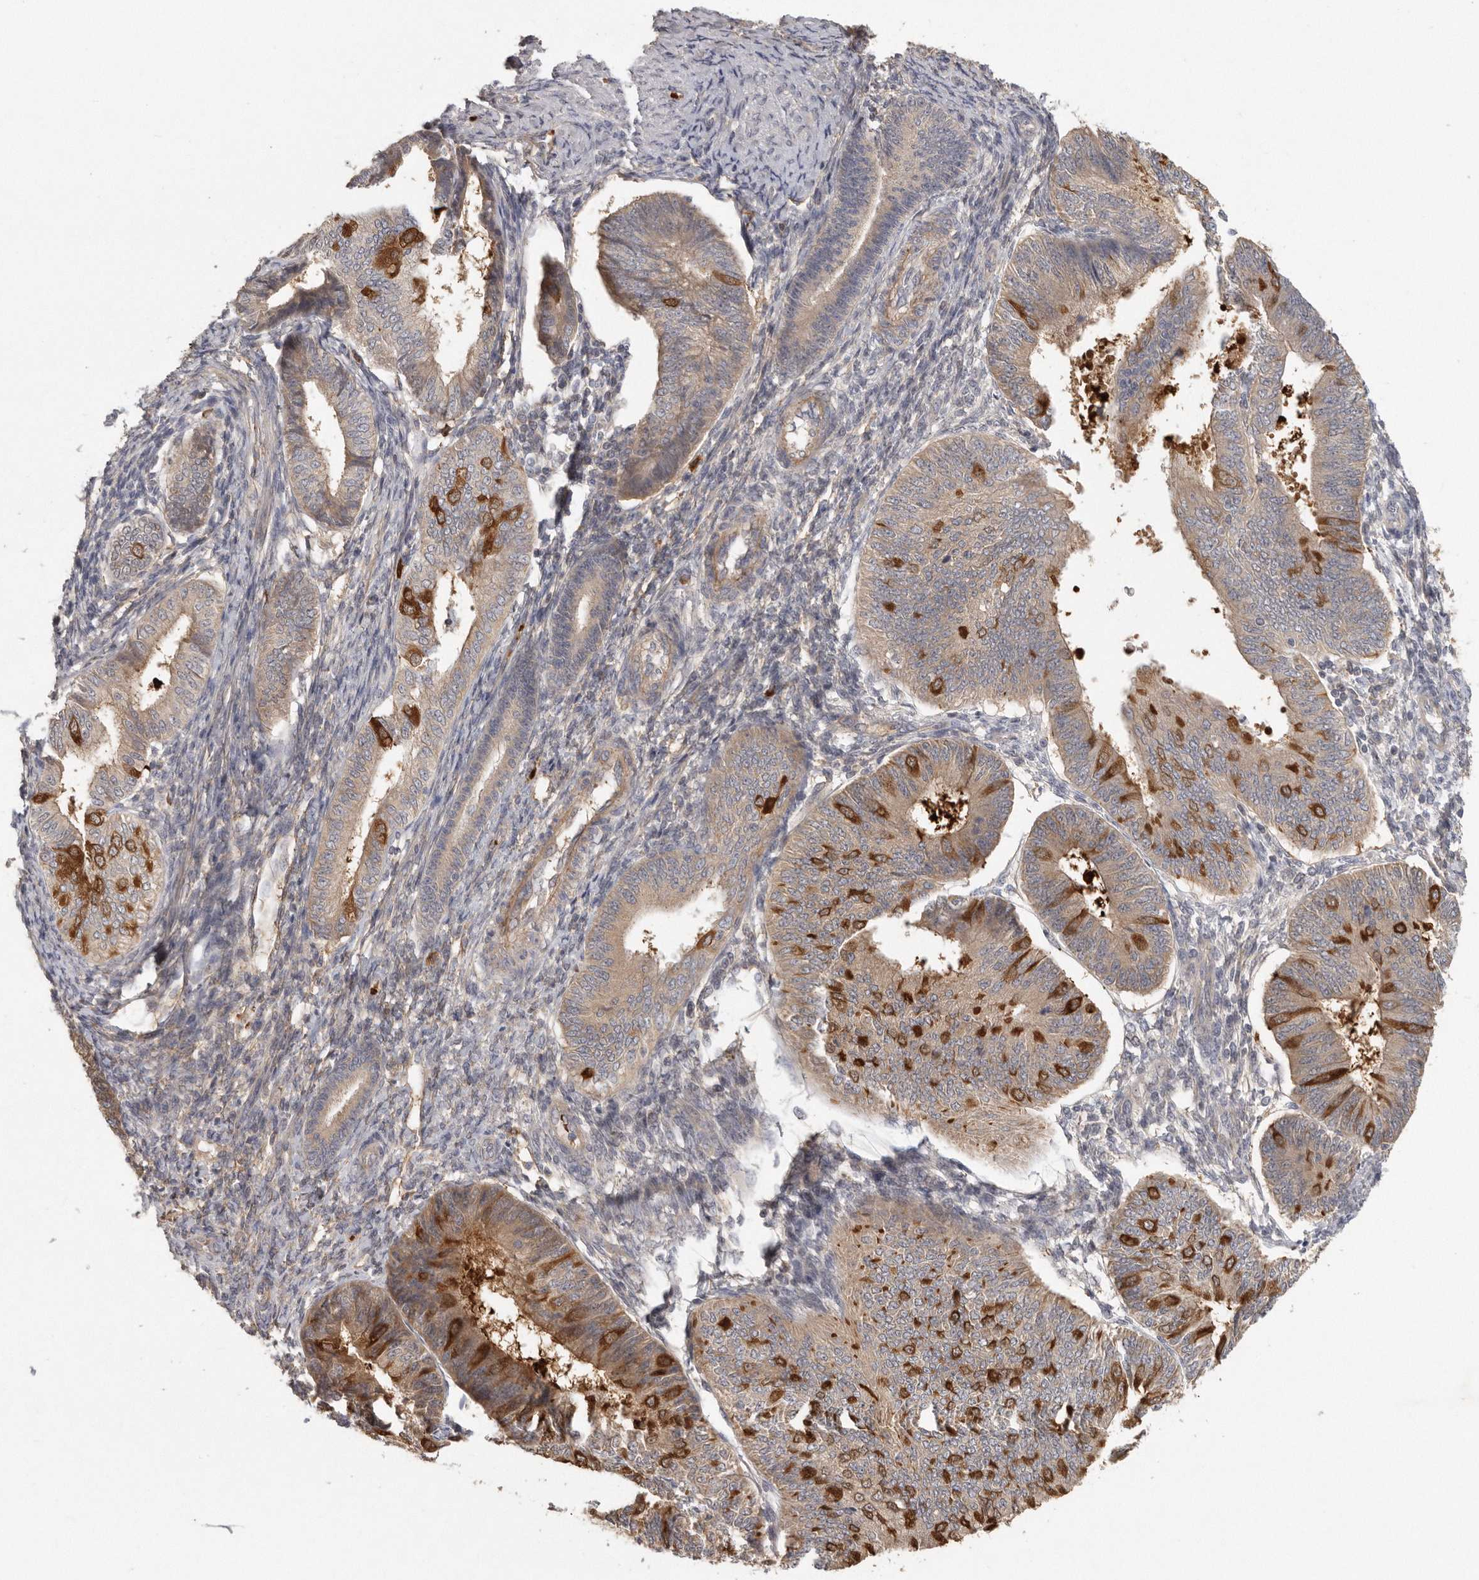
{"staining": {"intensity": "strong", "quantity": "25%-75%", "location": "cytoplasmic/membranous"}, "tissue": "endometrial cancer", "cell_type": "Tumor cells", "image_type": "cancer", "snomed": [{"axis": "morphology", "description": "Adenocarcinoma, NOS"}, {"axis": "topography", "description": "Endometrium"}], "caption": "IHC (DAB) staining of human adenocarcinoma (endometrial) displays strong cytoplasmic/membranous protein staining in approximately 25%-75% of tumor cells.", "gene": "CFAP298", "patient": {"sex": "female", "age": 58}}